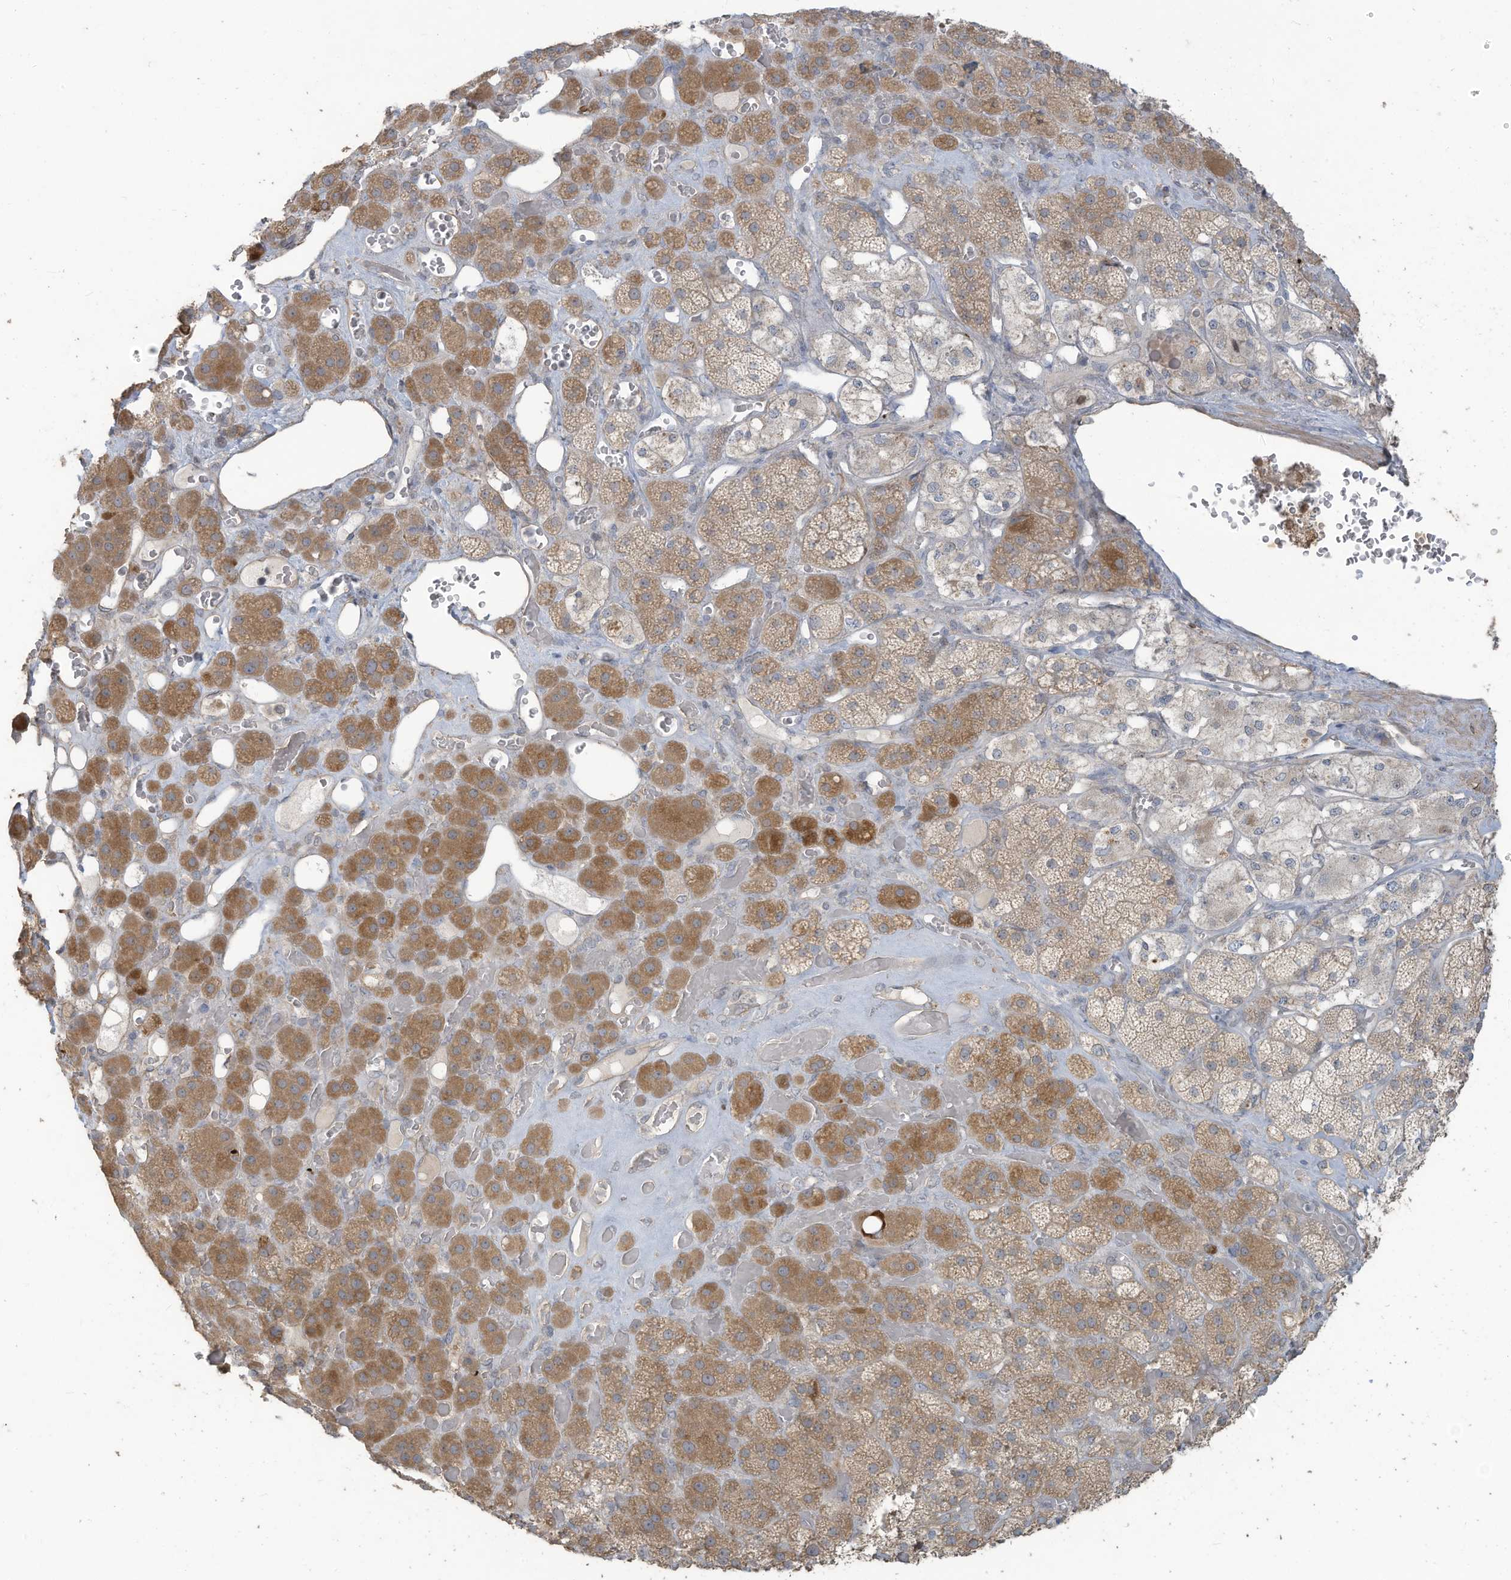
{"staining": {"intensity": "moderate", "quantity": ">75%", "location": "cytoplasmic/membranous"}, "tissue": "adrenal gland", "cell_type": "Glandular cells", "image_type": "normal", "snomed": [{"axis": "morphology", "description": "Normal tissue, NOS"}, {"axis": "topography", "description": "Adrenal gland"}], "caption": "Protein expression by IHC displays moderate cytoplasmic/membranous expression in about >75% of glandular cells in normal adrenal gland.", "gene": "MAGIX", "patient": {"sex": "male", "age": 57}}